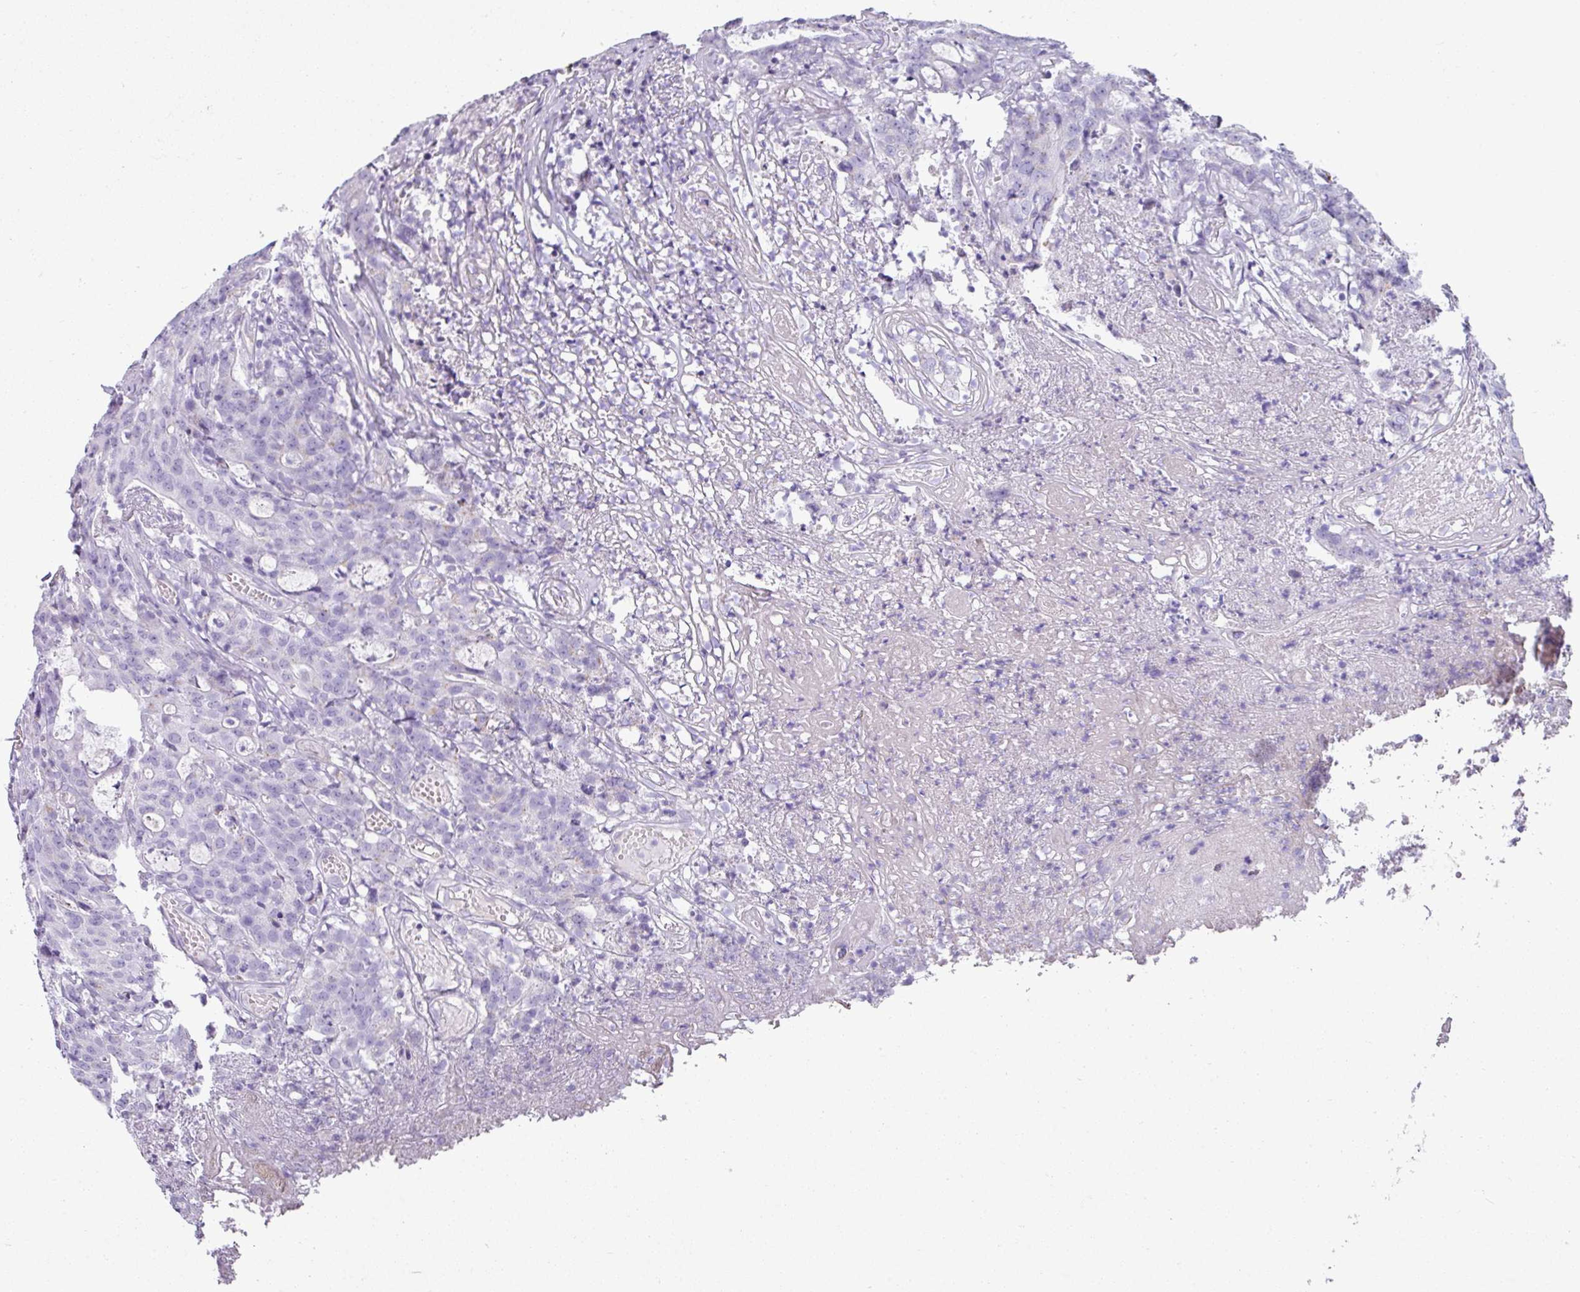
{"staining": {"intensity": "negative", "quantity": "none", "location": "none"}, "tissue": "colorectal cancer", "cell_type": "Tumor cells", "image_type": "cancer", "snomed": [{"axis": "morphology", "description": "Adenocarcinoma, NOS"}, {"axis": "topography", "description": "Colon"}], "caption": "This is an immunohistochemistry photomicrograph of human colorectal adenocarcinoma. There is no staining in tumor cells.", "gene": "VCX2", "patient": {"sex": "male", "age": 83}}